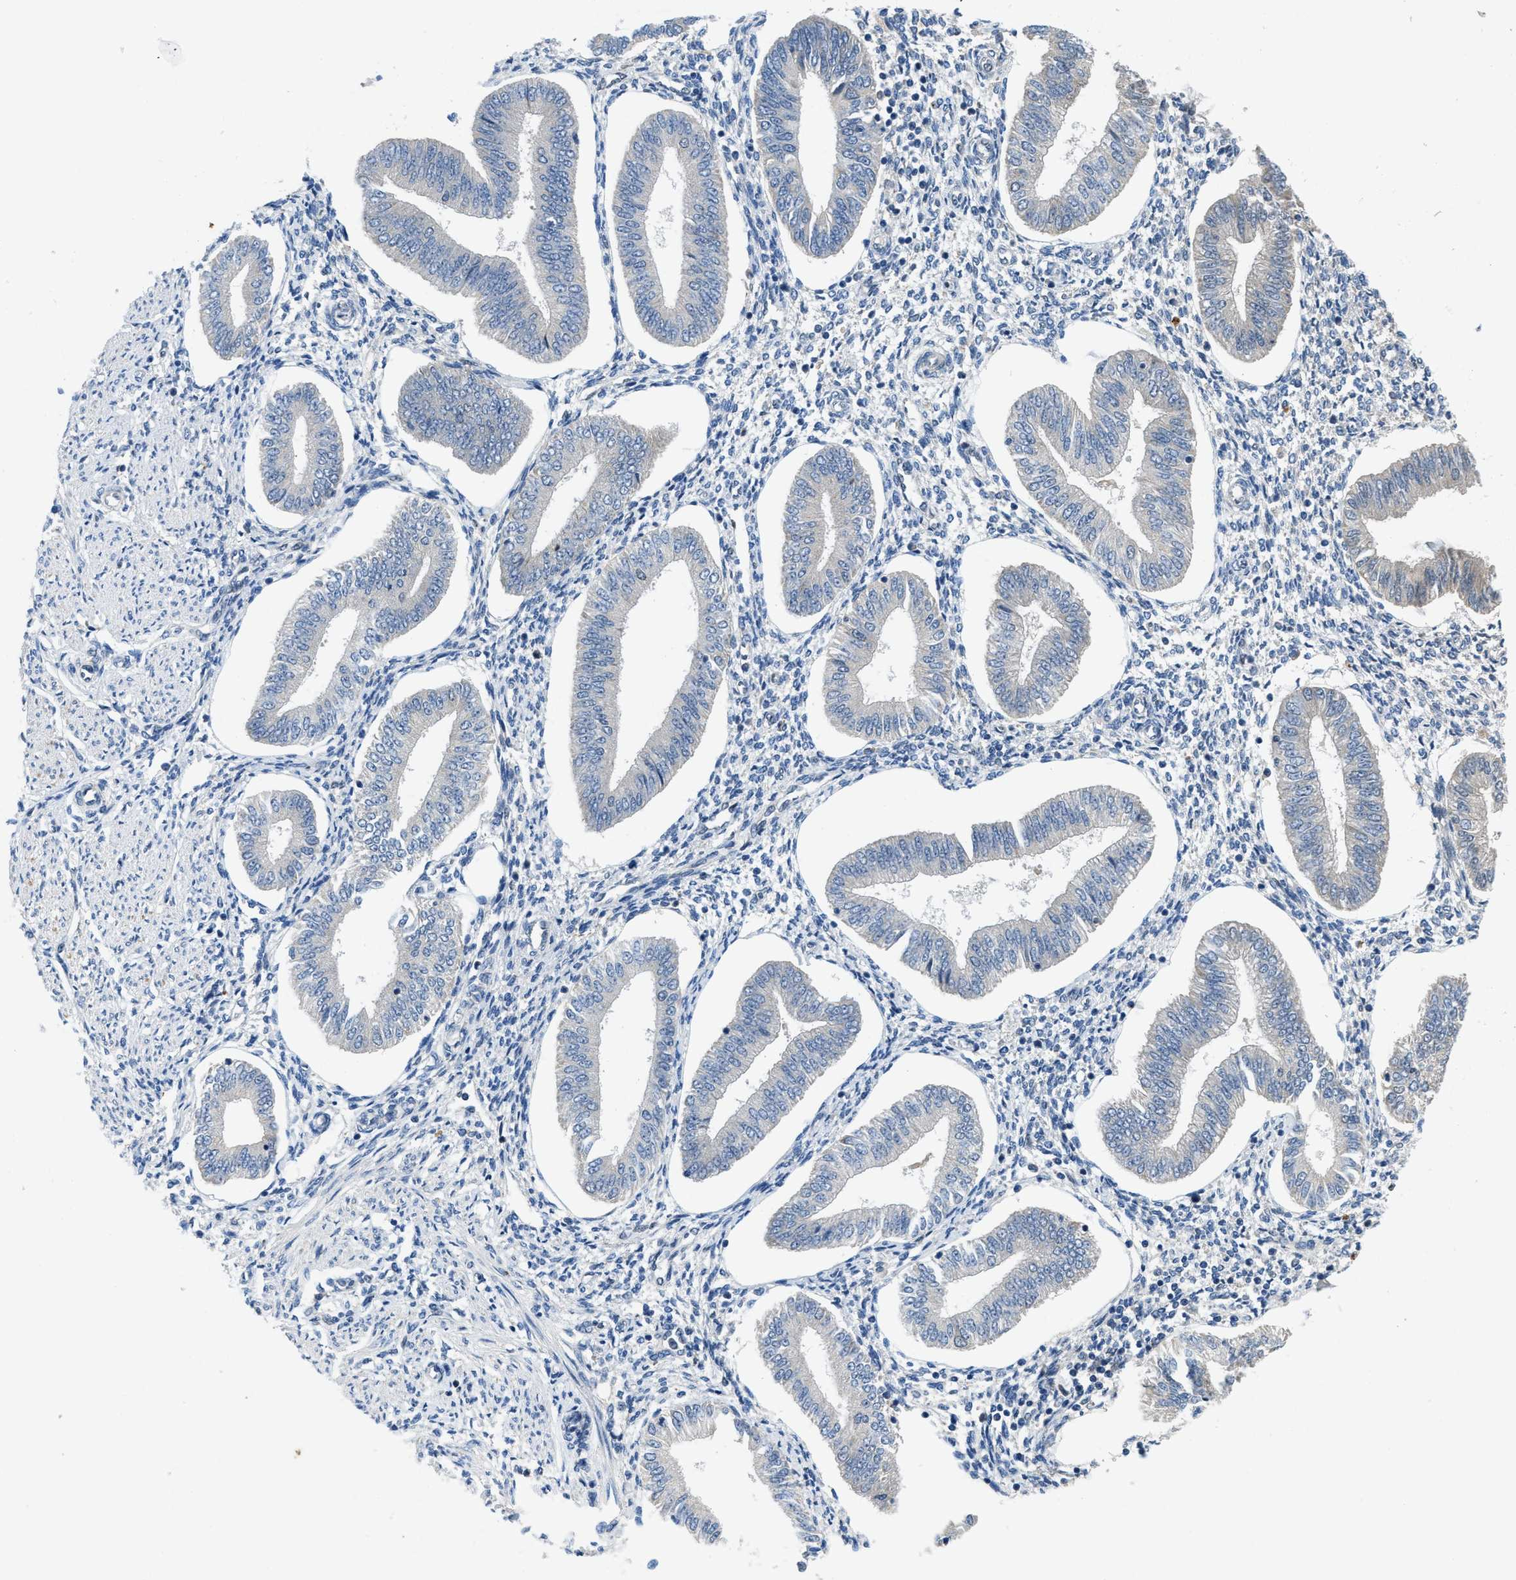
{"staining": {"intensity": "negative", "quantity": "none", "location": "none"}, "tissue": "endometrium", "cell_type": "Cells in endometrial stroma", "image_type": "normal", "snomed": [{"axis": "morphology", "description": "Normal tissue, NOS"}, {"axis": "topography", "description": "Endometrium"}], "caption": "High magnification brightfield microscopy of unremarkable endometrium stained with DAB (brown) and counterstained with hematoxylin (blue): cells in endometrial stroma show no significant expression.", "gene": "PNKD", "patient": {"sex": "female", "age": 50}}